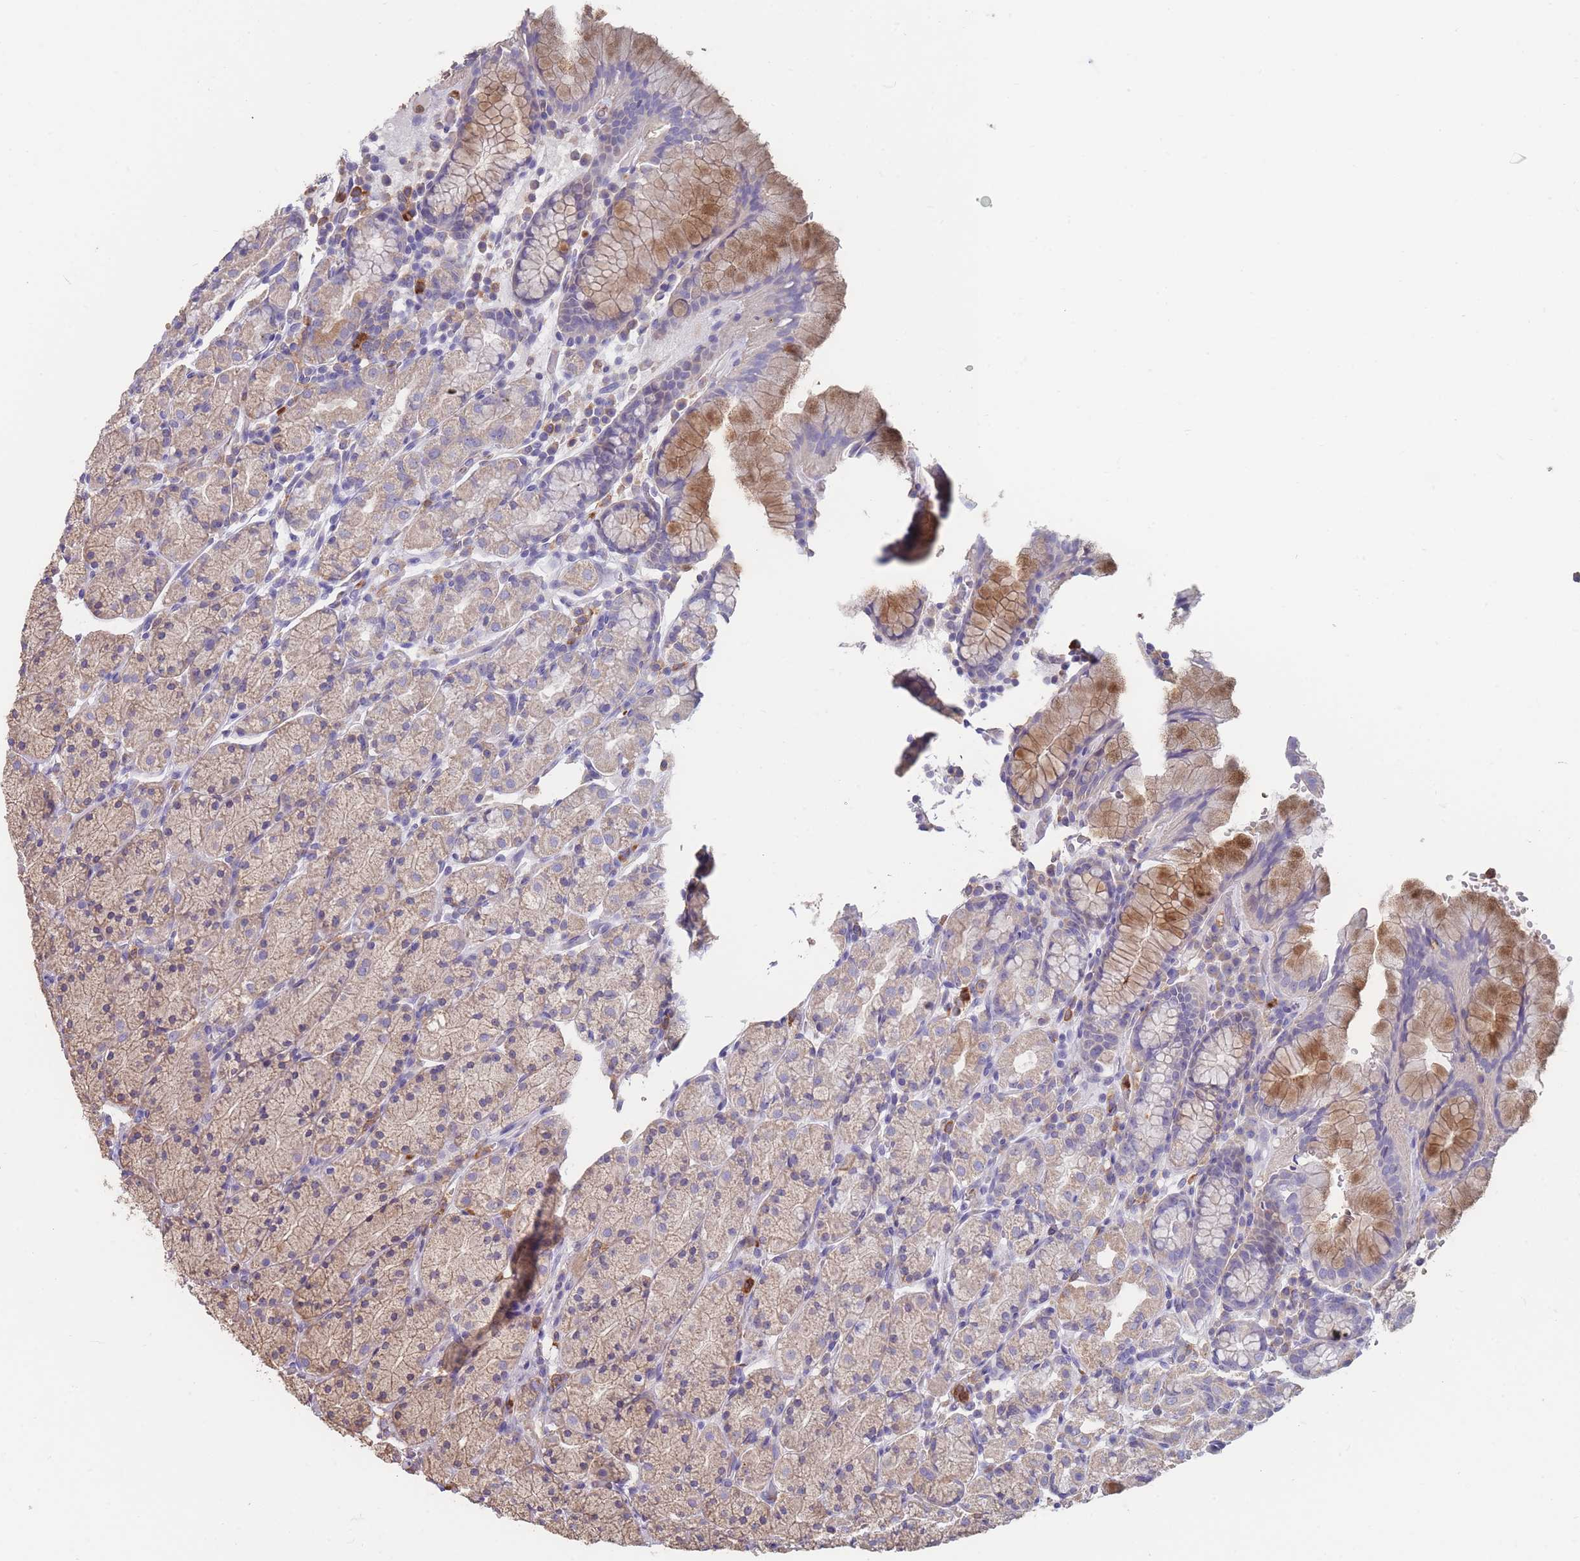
{"staining": {"intensity": "moderate", "quantity": "<25%", "location": "cytoplasmic/membranous"}, "tissue": "stomach", "cell_type": "Glandular cells", "image_type": "normal", "snomed": [{"axis": "morphology", "description": "Normal tissue, NOS"}, {"axis": "topography", "description": "Stomach, upper"}, {"axis": "topography", "description": "Stomach"}], "caption": "Immunohistochemistry (IHC) image of benign stomach: stomach stained using IHC shows low levels of moderate protein expression localized specifically in the cytoplasmic/membranous of glandular cells, appearing as a cytoplasmic/membranous brown color.", "gene": "CLEC12A", "patient": {"sex": "male", "age": 62}}